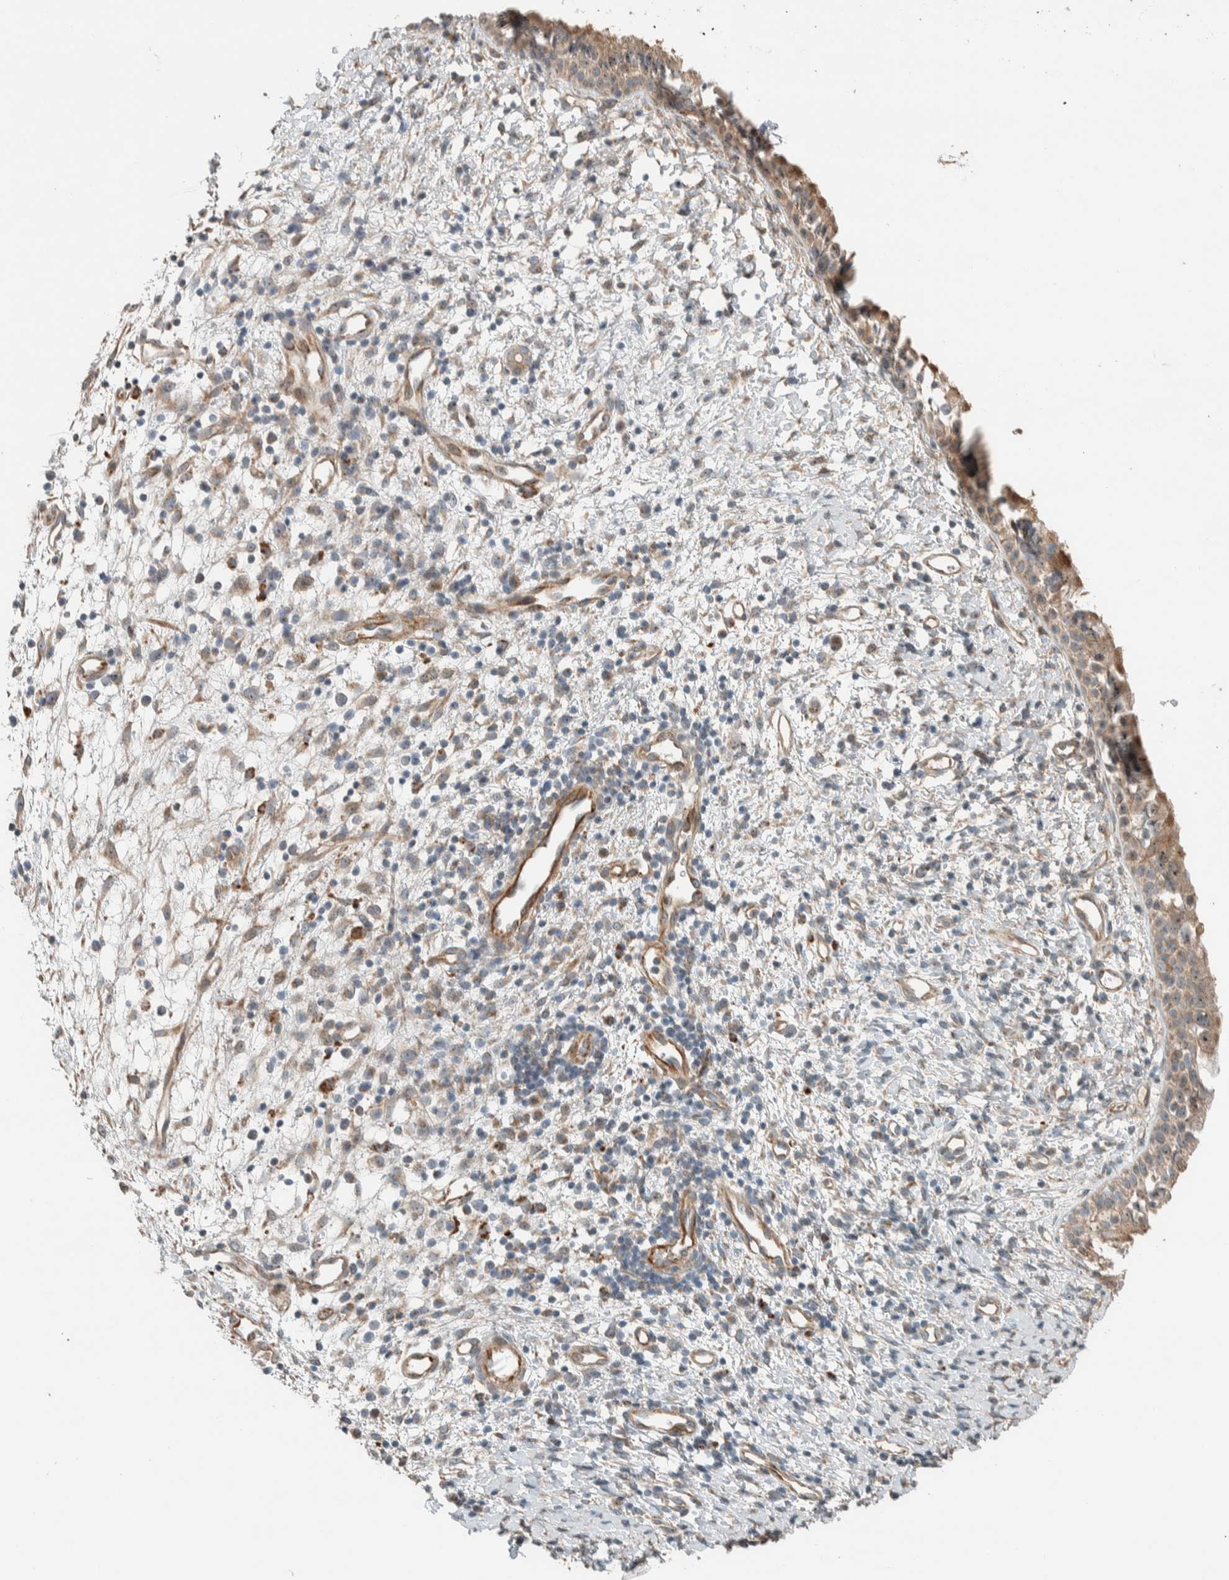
{"staining": {"intensity": "weak", "quantity": ">75%", "location": "cytoplasmic/membranous"}, "tissue": "nasopharynx", "cell_type": "Respiratory epithelial cells", "image_type": "normal", "snomed": [{"axis": "morphology", "description": "Normal tissue, NOS"}, {"axis": "topography", "description": "Nasopharynx"}], "caption": "Immunohistochemistry of normal human nasopharynx displays low levels of weak cytoplasmic/membranous expression in about >75% of respiratory epithelial cells.", "gene": "SLFN12L", "patient": {"sex": "male", "age": 22}}